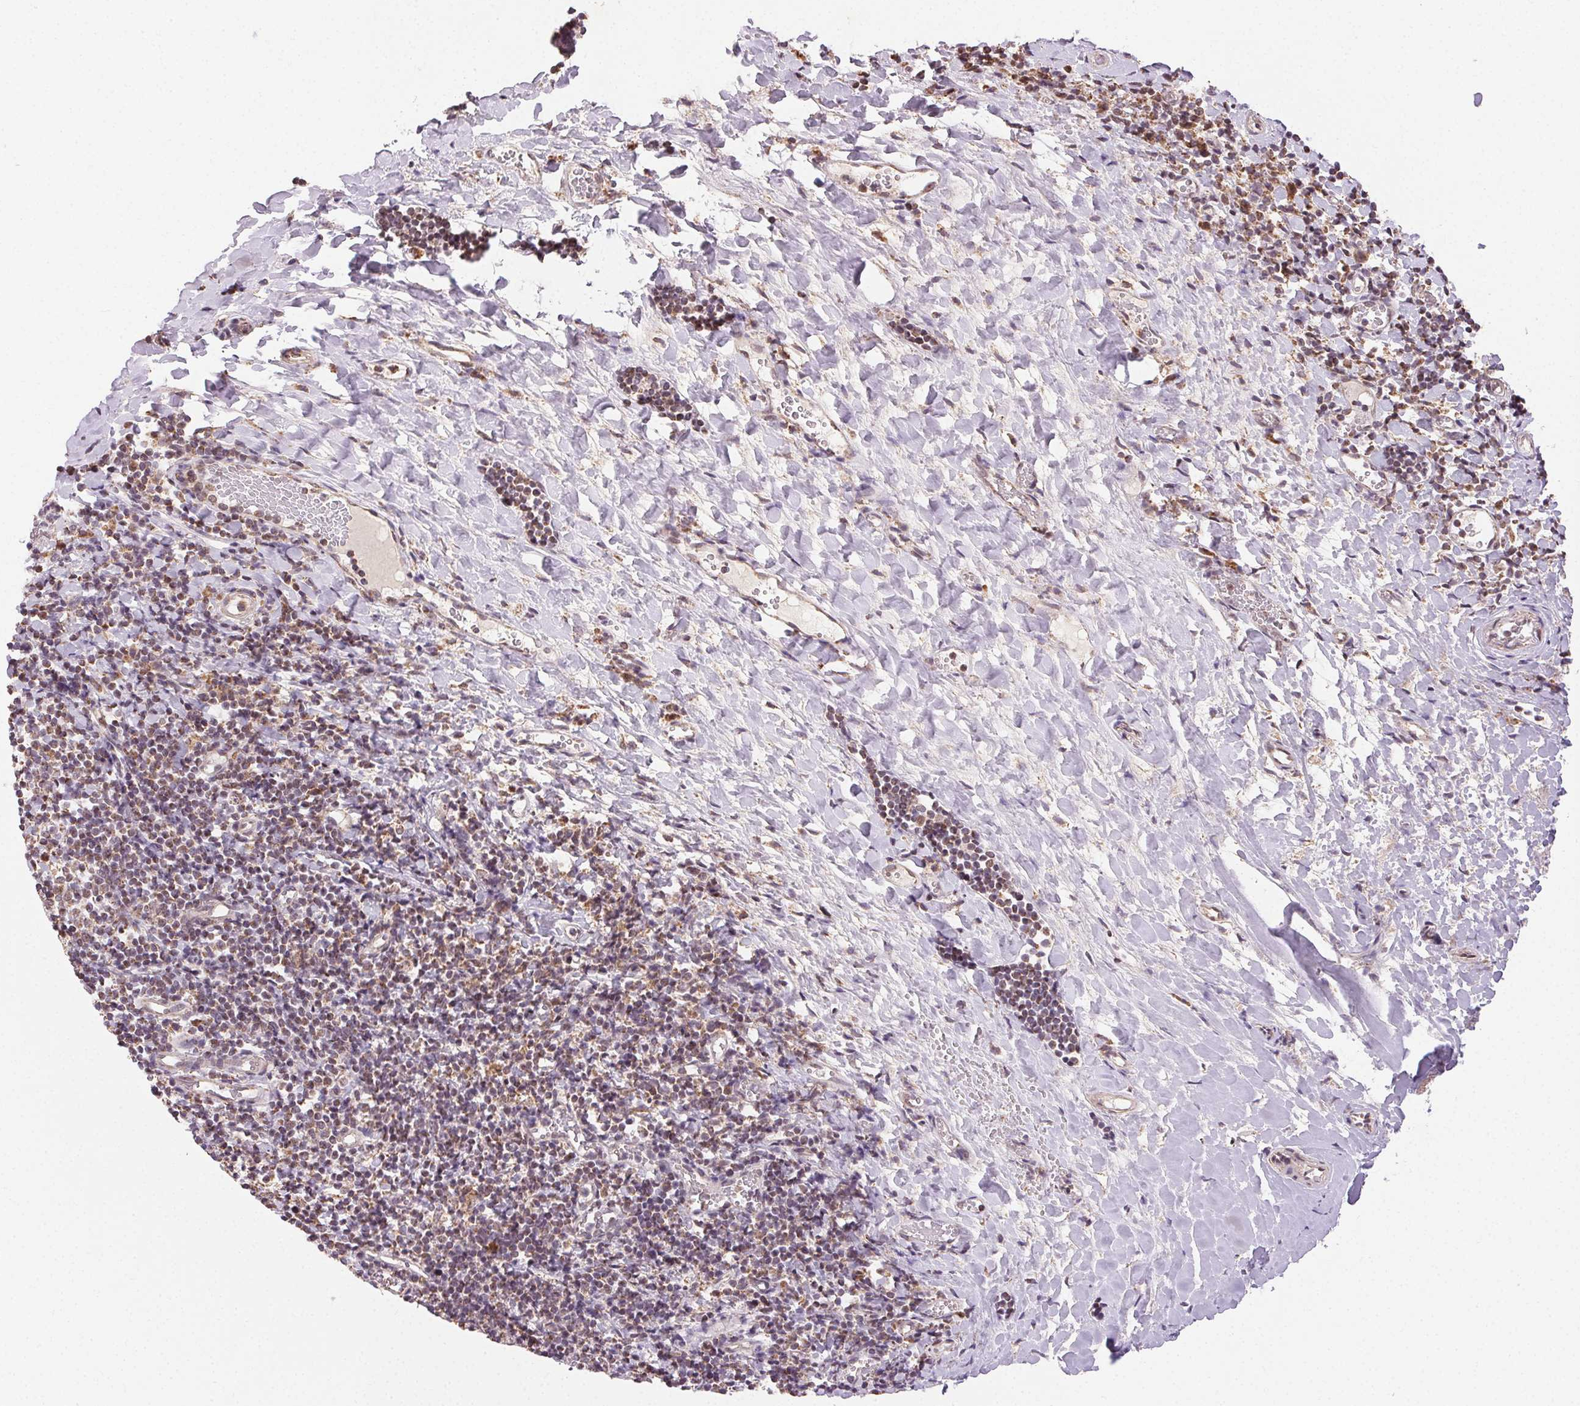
{"staining": {"intensity": "weak", "quantity": "25%-75%", "location": "cytoplasmic/membranous,nuclear"}, "tissue": "tonsil", "cell_type": "Germinal center cells", "image_type": "normal", "snomed": [{"axis": "morphology", "description": "Normal tissue, NOS"}, {"axis": "topography", "description": "Tonsil"}], "caption": "Benign tonsil shows weak cytoplasmic/membranous,nuclear staining in approximately 25%-75% of germinal center cells.", "gene": "PIWIL4", "patient": {"sex": "female", "age": 10}}